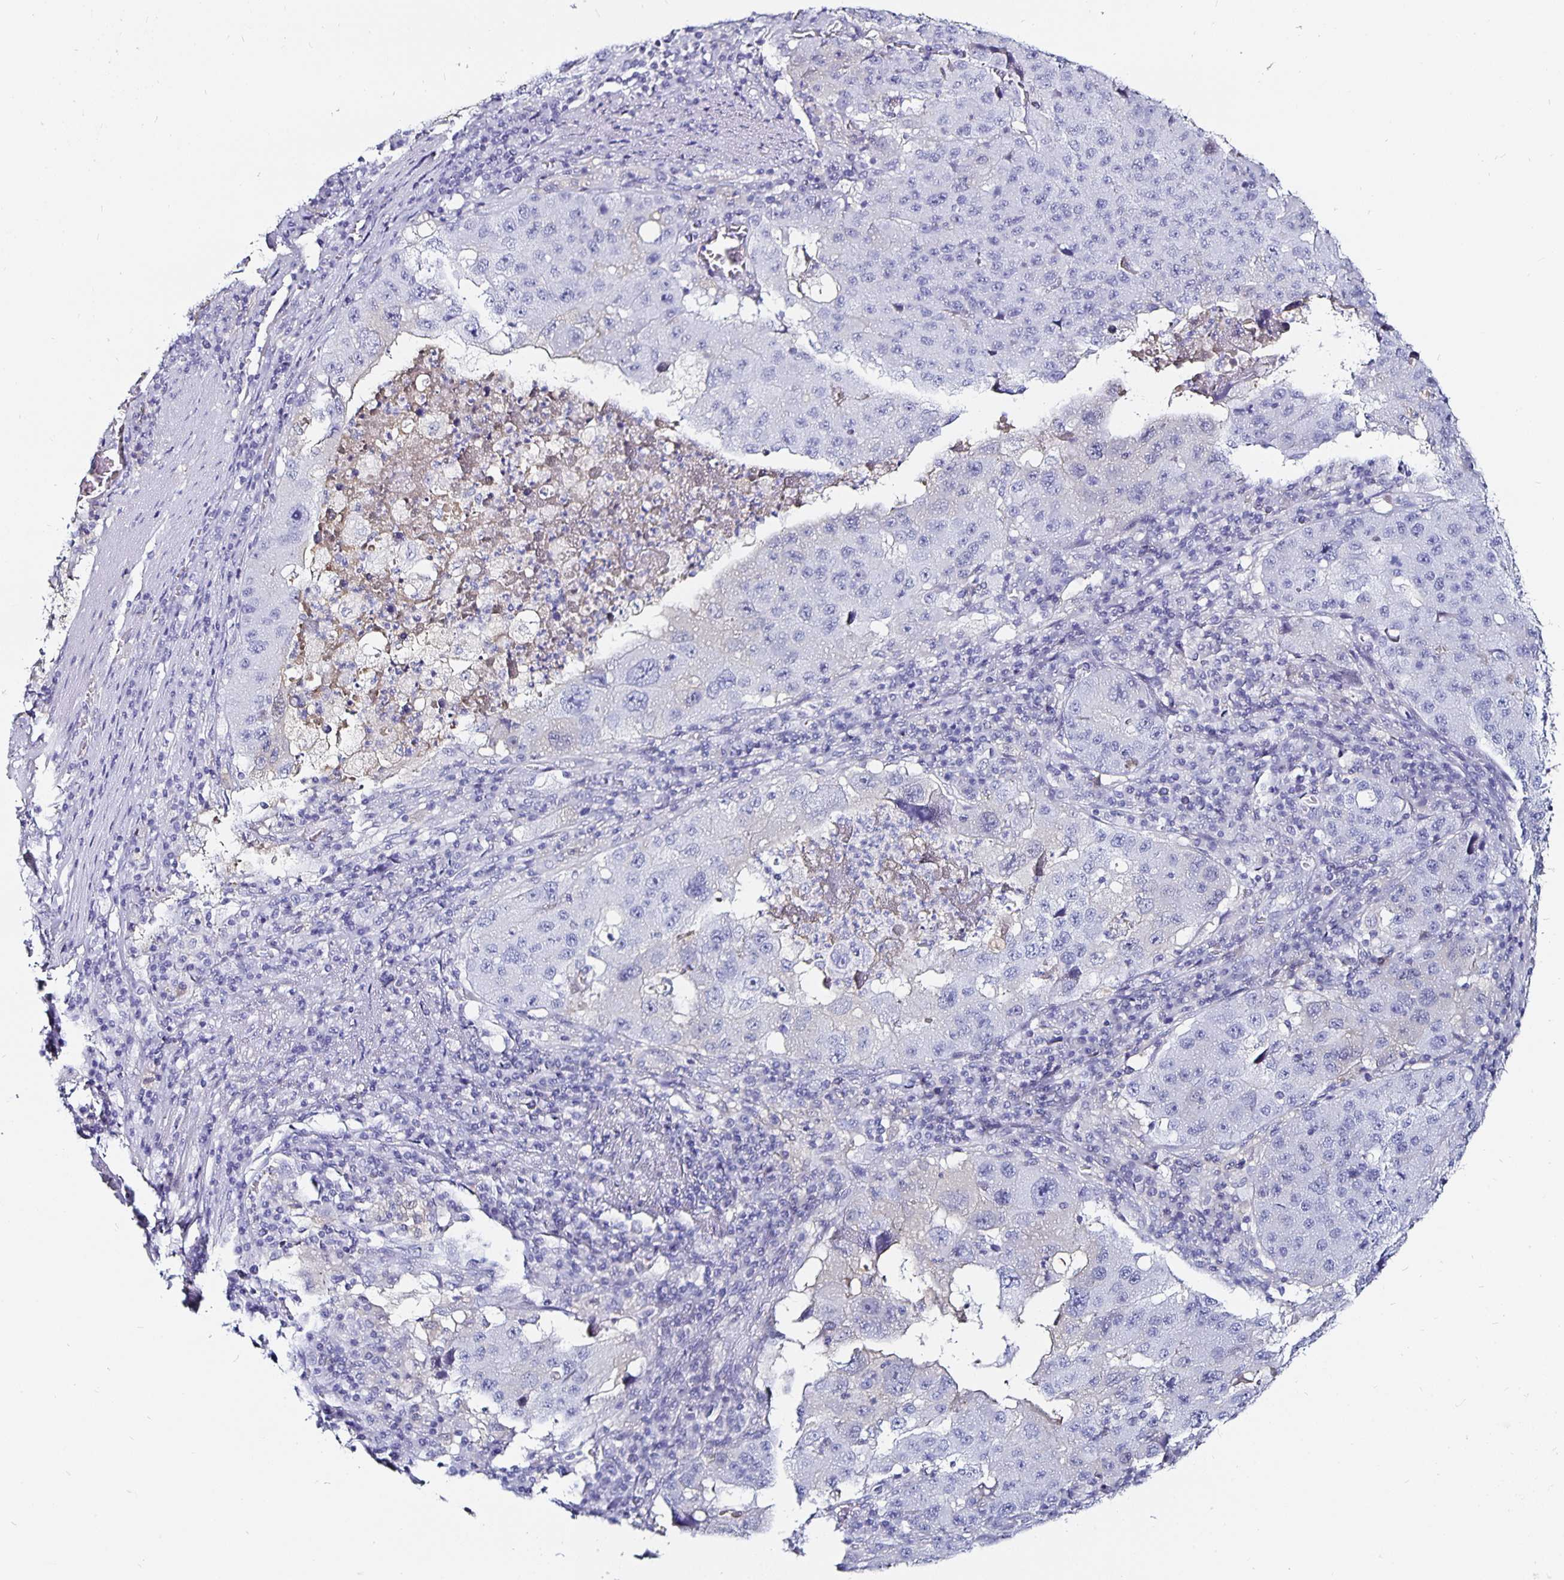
{"staining": {"intensity": "negative", "quantity": "none", "location": "none"}, "tissue": "stomach cancer", "cell_type": "Tumor cells", "image_type": "cancer", "snomed": [{"axis": "morphology", "description": "Adenocarcinoma, NOS"}, {"axis": "topography", "description": "Stomach"}], "caption": "IHC of stomach adenocarcinoma exhibits no staining in tumor cells.", "gene": "TTR", "patient": {"sex": "male", "age": 71}}